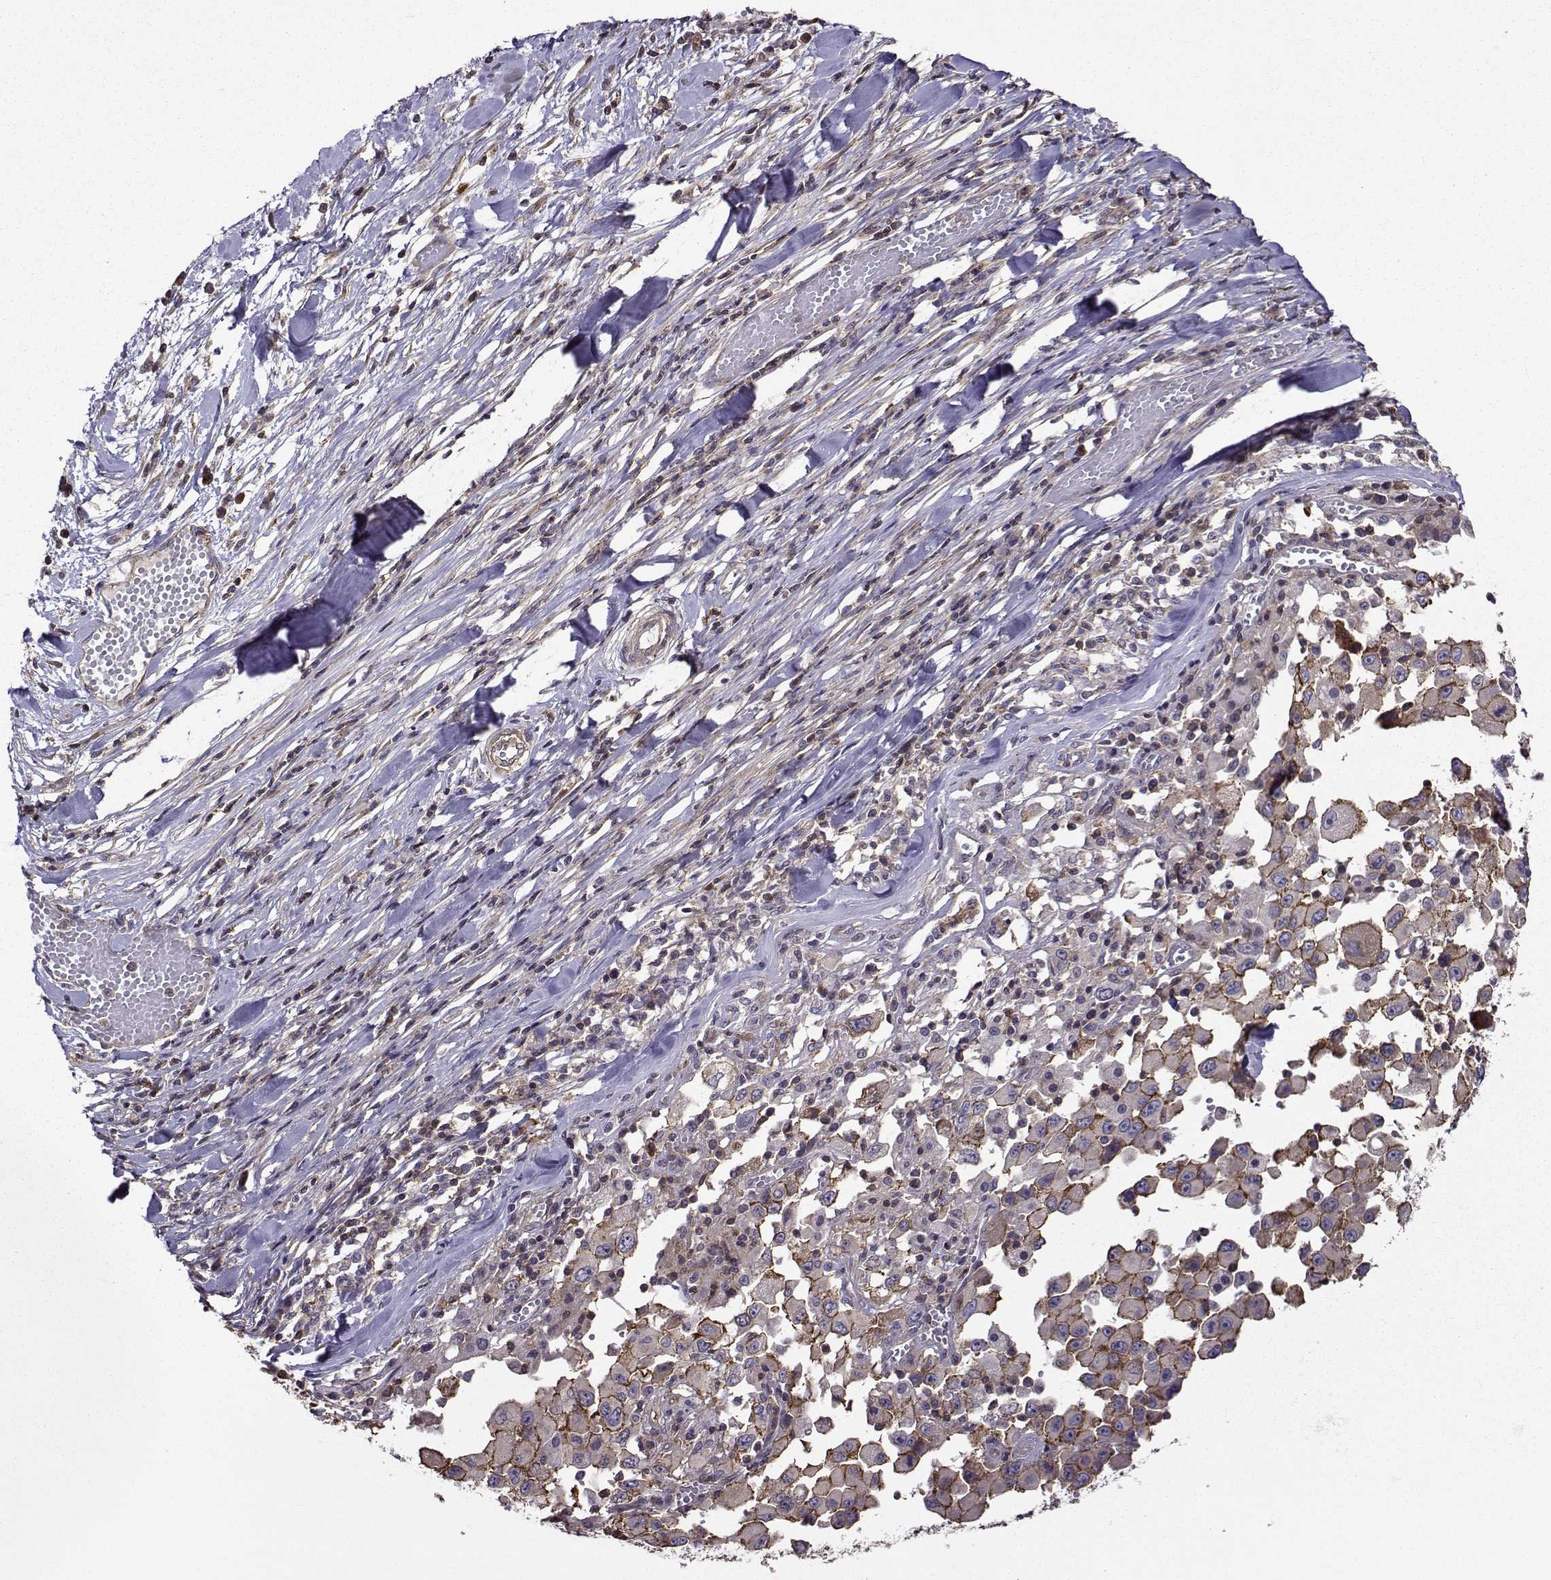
{"staining": {"intensity": "strong", "quantity": ">75%", "location": "cytoplasmic/membranous"}, "tissue": "melanoma", "cell_type": "Tumor cells", "image_type": "cancer", "snomed": [{"axis": "morphology", "description": "Malignant melanoma, Metastatic site"}, {"axis": "topography", "description": "Lymph node"}], "caption": "Melanoma stained with DAB (3,3'-diaminobenzidine) IHC exhibits high levels of strong cytoplasmic/membranous positivity in about >75% of tumor cells.", "gene": "ITGB8", "patient": {"sex": "male", "age": 50}}